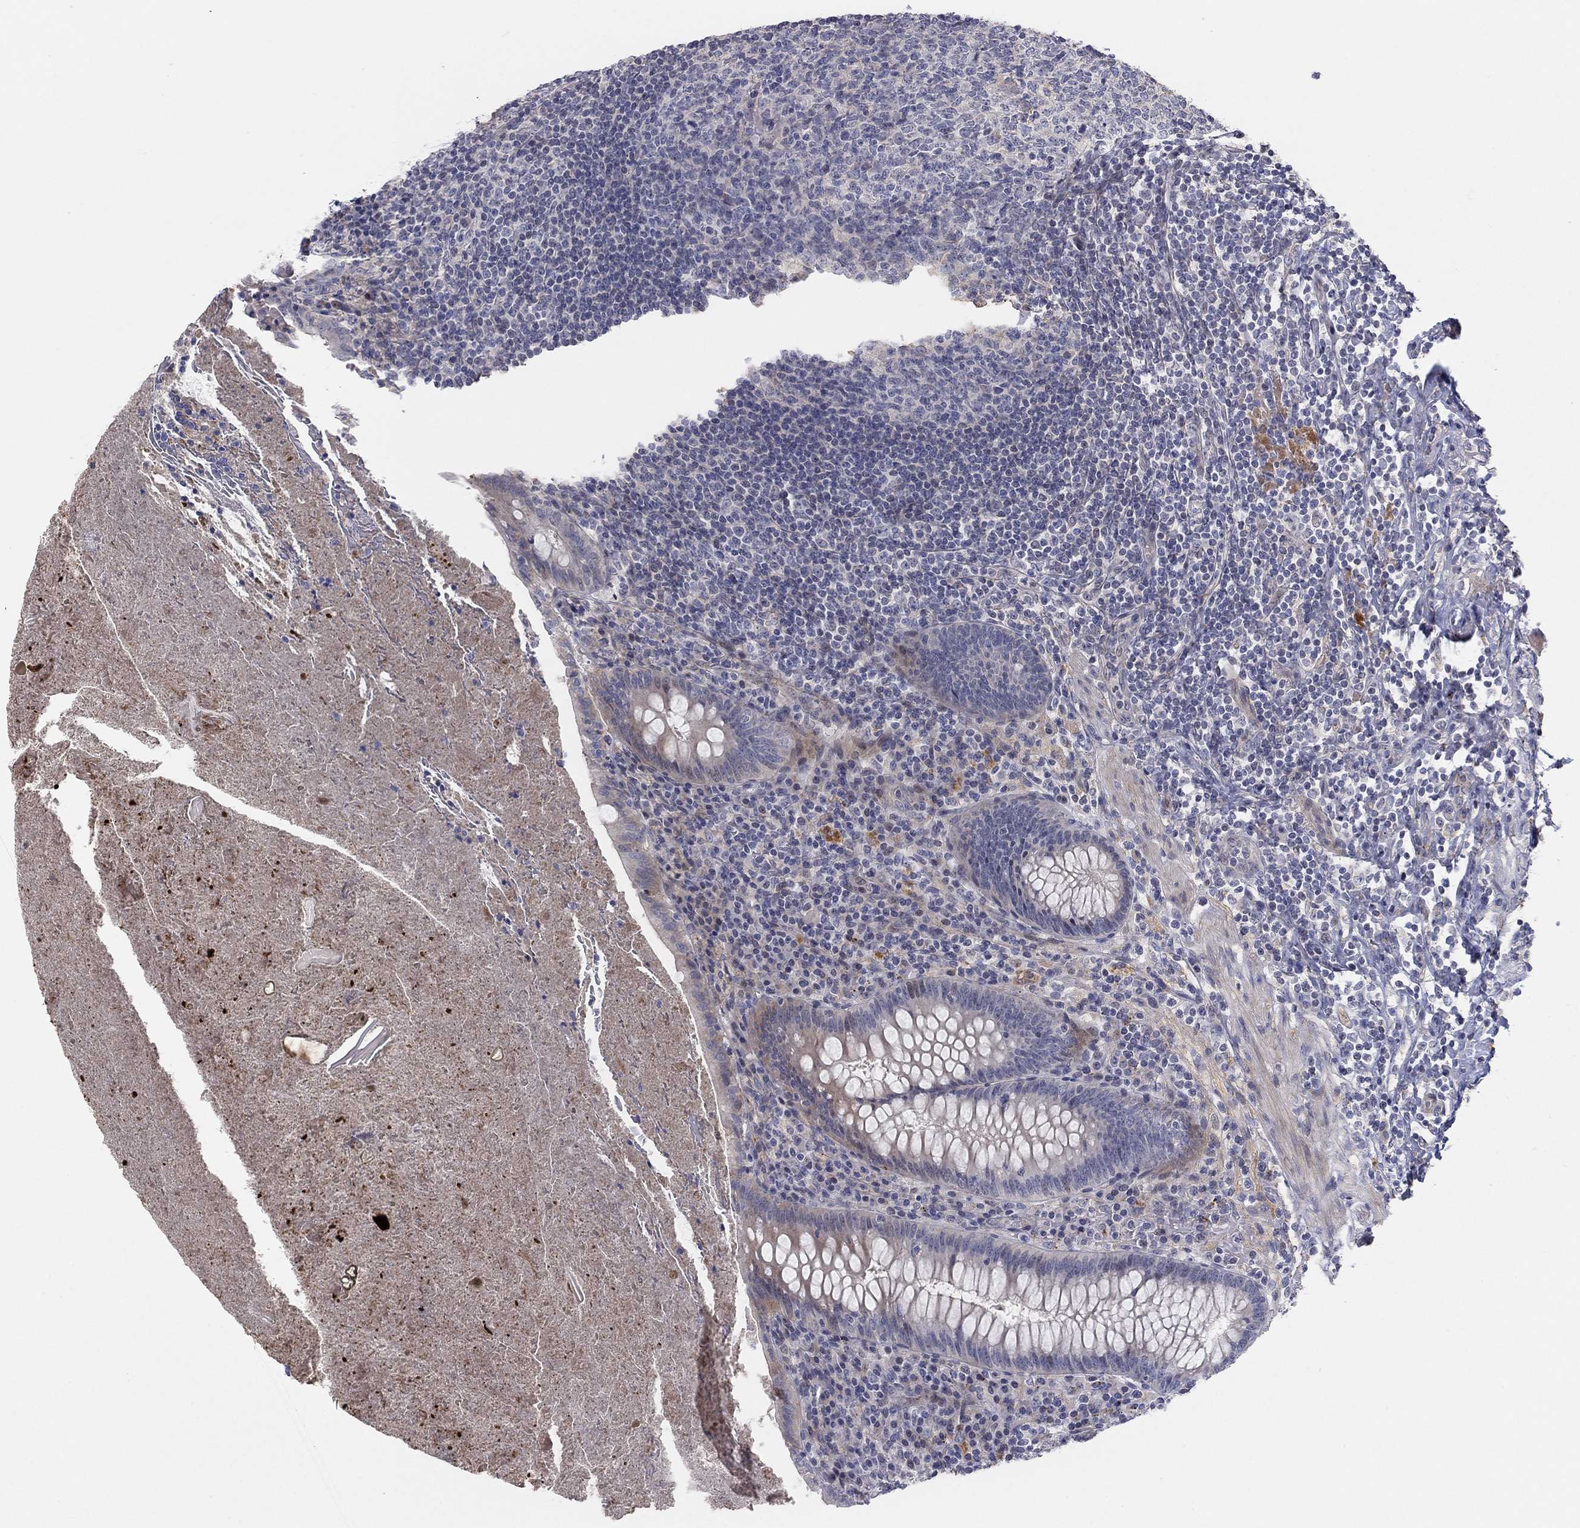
{"staining": {"intensity": "negative", "quantity": "none", "location": "none"}, "tissue": "appendix", "cell_type": "Glandular cells", "image_type": "normal", "snomed": [{"axis": "morphology", "description": "Normal tissue, NOS"}, {"axis": "topography", "description": "Appendix"}], "caption": "Immunohistochemistry histopathology image of normal appendix: human appendix stained with DAB (3,3'-diaminobenzidine) reveals no significant protein staining in glandular cells. Brightfield microscopy of immunohistochemistry (IHC) stained with DAB (3,3'-diaminobenzidine) (brown) and hematoxylin (blue), captured at high magnification.", "gene": "AMN1", "patient": {"sex": "male", "age": 47}}